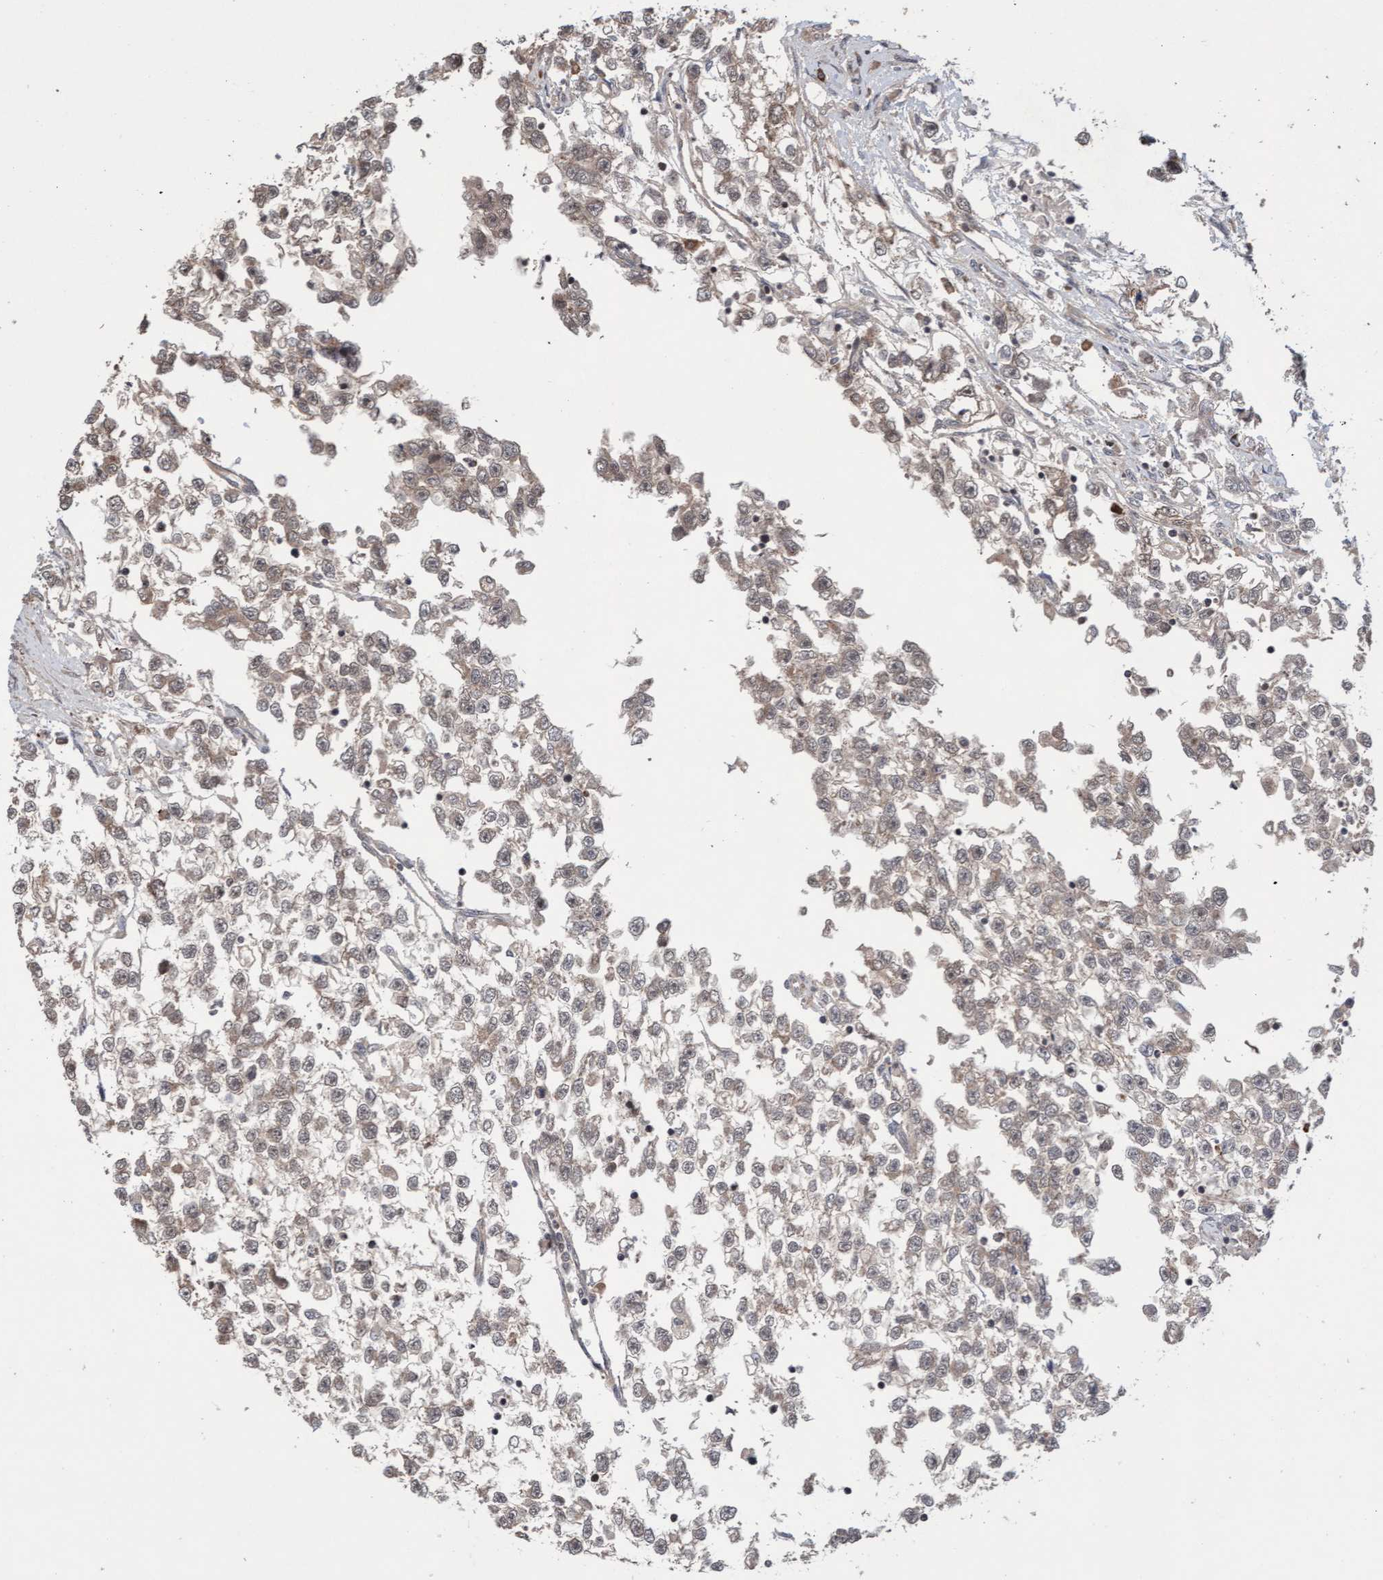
{"staining": {"intensity": "weak", "quantity": ">75%", "location": "cytoplasmic/membranous"}, "tissue": "testis cancer", "cell_type": "Tumor cells", "image_type": "cancer", "snomed": [{"axis": "morphology", "description": "Seminoma, NOS"}, {"axis": "morphology", "description": "Carcinoma, Embryonal, NOS"}, {"axis": "topography", "description": "Testis"}], "caption": "Protein analysis of testis seminoma tissue displays weak cytoplasmic/membranous expression in about >75% of tumor cells. The staining was performed using DAB (3,3'-diaminobenzidine) to visualize the protein expression in brown, while the nuclei were stained in blue with hematoxylin (Magnification: 20x).", "gene": "PECR", "patient": {"sex": "male", "age": 51}}